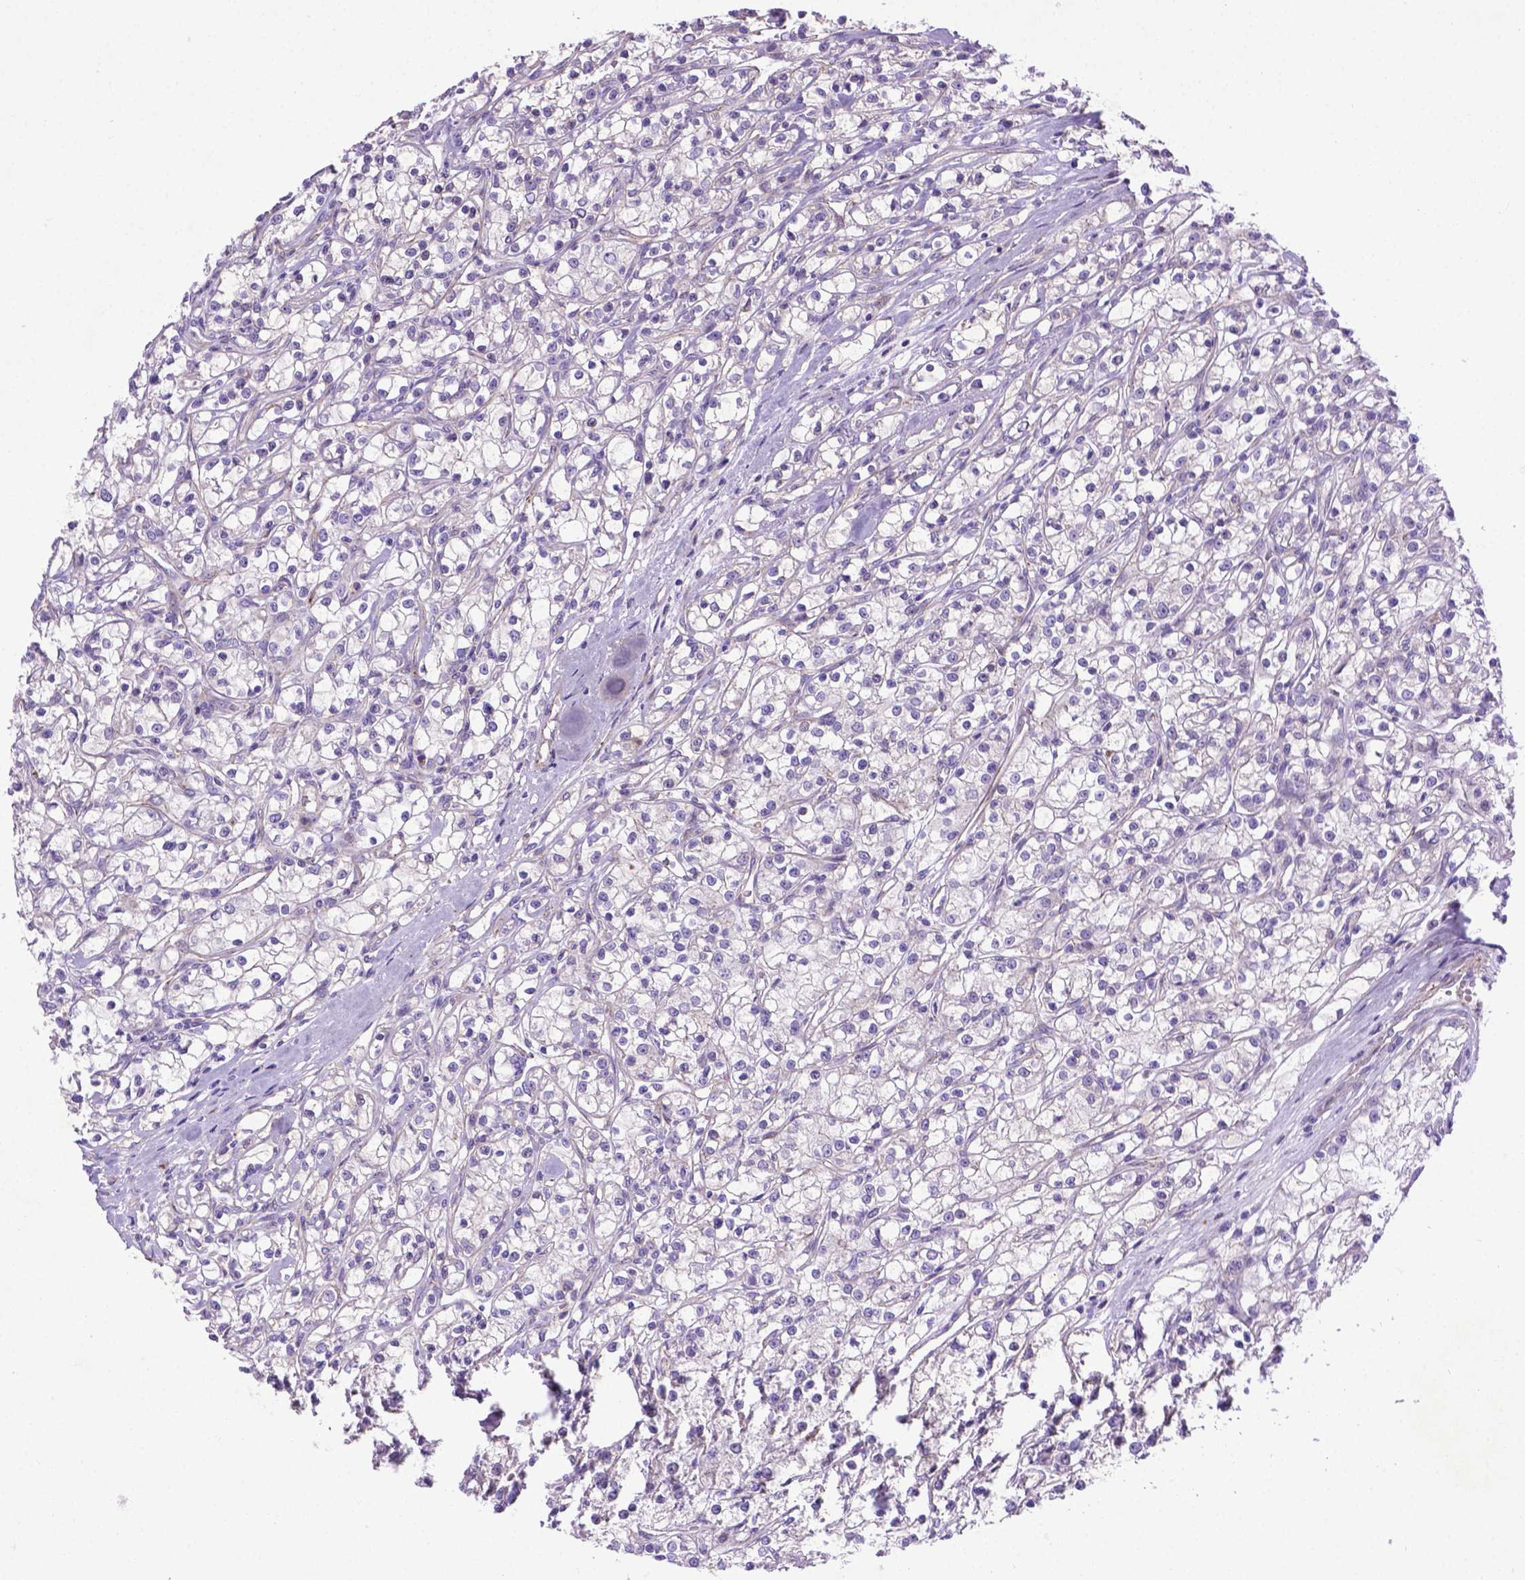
{"staining": {"intensity": "negative", "quantity": "none", "location": "none"}, "tissue": "renal cancer", "cell_type": "Tumor cells", "image_type": "cancer", "snomed": [{"axis": "morphology", "description": "Adenocarcinoma, NOS"}, {"axis": "topography", "description": "Kidney"}], "caption": "There is no significant positivity in tumor cells of adenocarcinoma (renal).", "gene": "CCER2", "patient": {"sex": "female", "age": 59}}